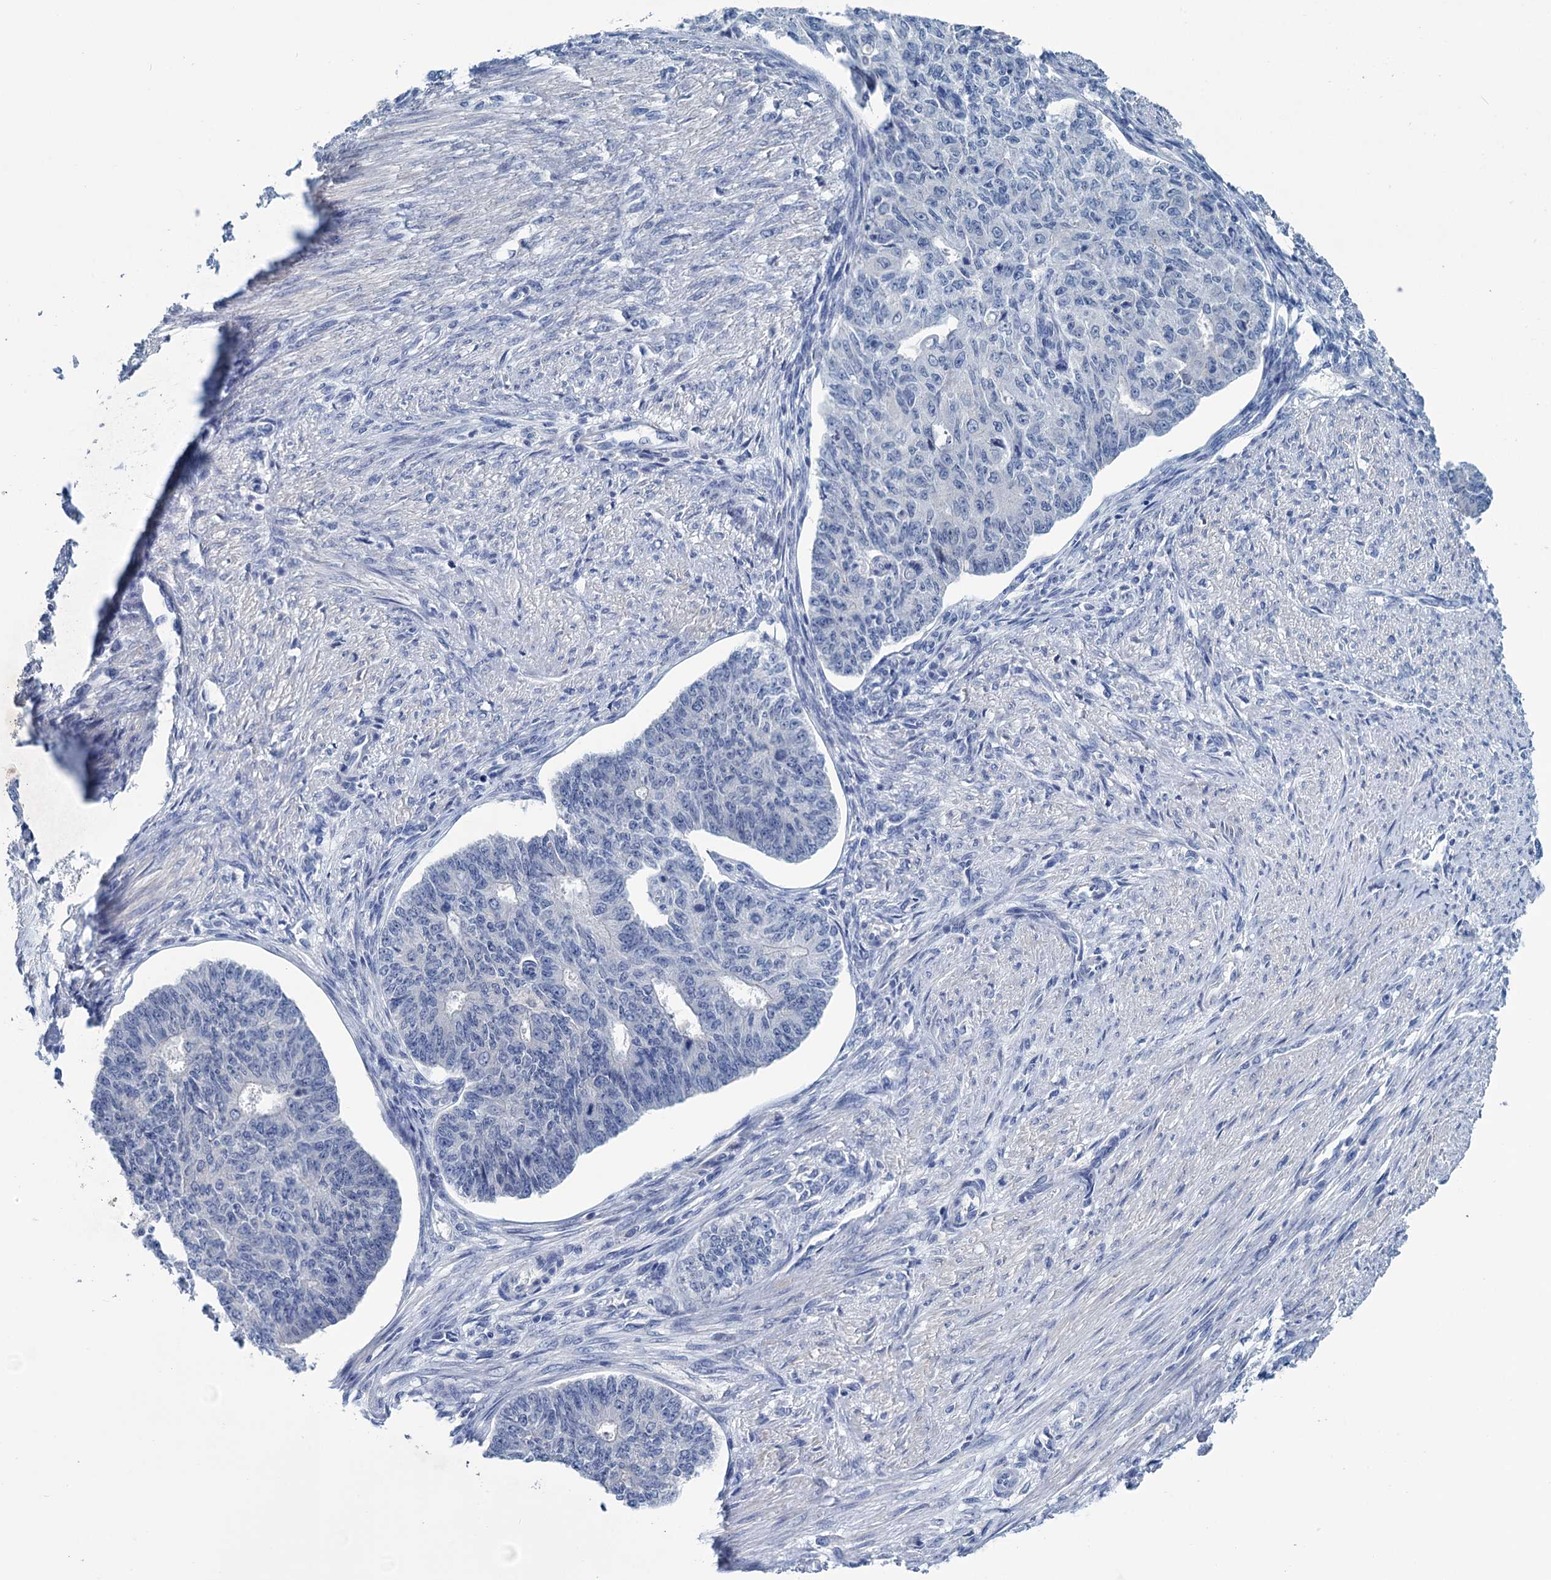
{"staining": {"intensity": "negative", "quantity": "none", "location": "none"}, "tissue": "endometrial cancer", "cell_type": "Tumor cells", "image_type": "cancer", "snomed": [{"axis": "morphology", "description": "Adenocarcinoma, NOS"}, {"axis": "topography", "description": "Endometrium"}], "caption": "This is a image of immunohistochemistry staining of adenocarcinoma (endometrial), which shows no expression in tumor cells.", "gene": "MYOZ3", "patient": {"sex": "female", "age": 32}}